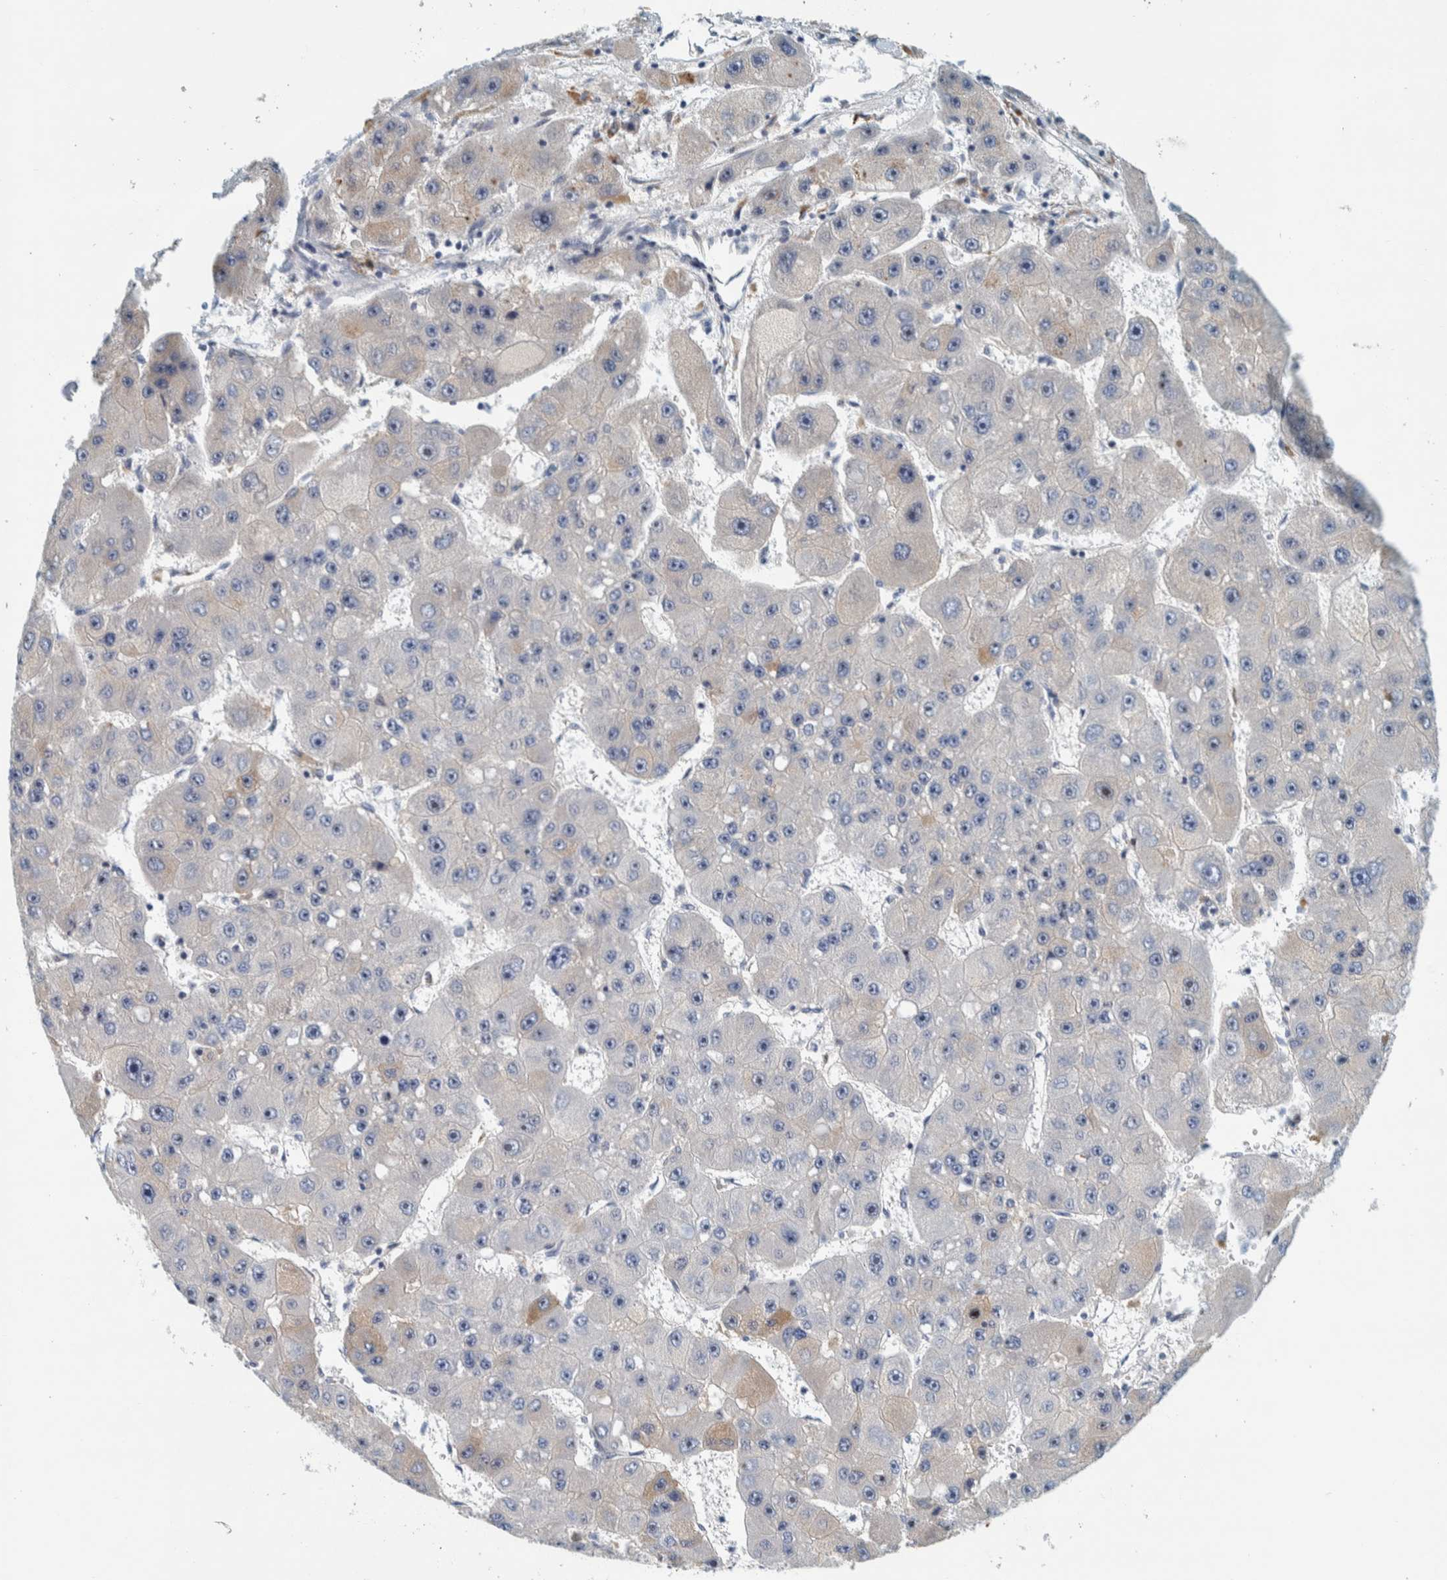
{"staining": {"intensity": "negative", "quantity": "none", "location": "none"}, "tissue": "liver cancer", "cell_type": "Tumor cells", "image_type": "cancer", "snomed": [{"axis": "morphology", "description": "Carcinoma, Hepatocellular, NOS"}, {"axis": "topography", "description": "Liver"}], "caption": "This is an IHC photomicrograph of liver cancer (hepatocellular carcinoma). There is no positivity in tumor cells.", "gene": "NOL11", "patient": {"sex": "female", "age": 61}}